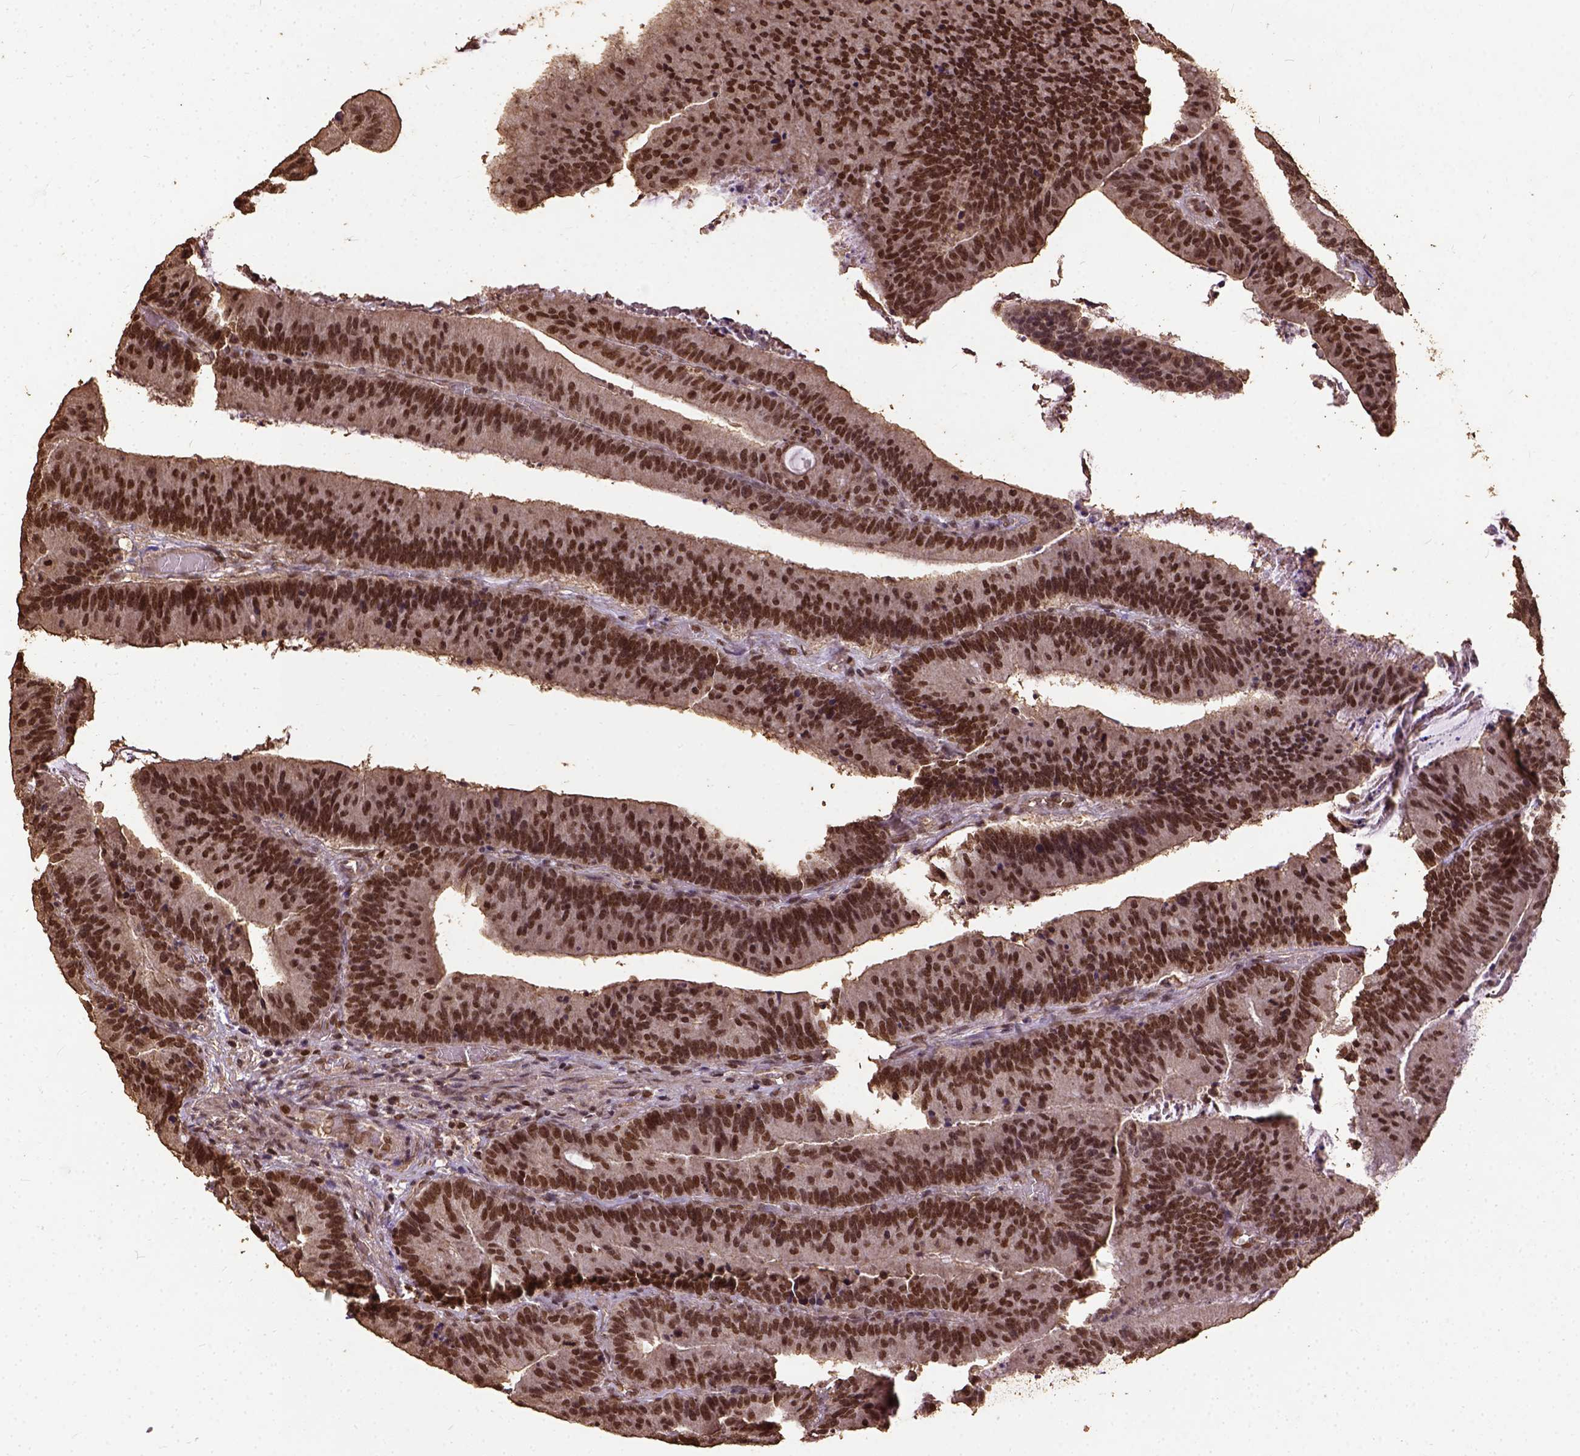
{"staining": {"intensity": "strong", "quantity": ">75%", "location": "nuclear"}, "tissue": "colorectal cancer", "cell_type": "Tumor cells", "image_type": "cancer", "snomed": [{"axis": "morphology", "description": "Adenocarcinoma, NOS"}, {"axis": "topography", "description": "Colon"}], "caption": "Immunohistochemistry (DAB) staining of human adenocarcinoma (colorectal) reveals strong nuclear protein expression in about >75% of tumor cells. Ihc stains the protein of interest in brown and the nuclei are stained blue.", "gene": "NACC1", "patient": {"sex": "female", "age": 78}}